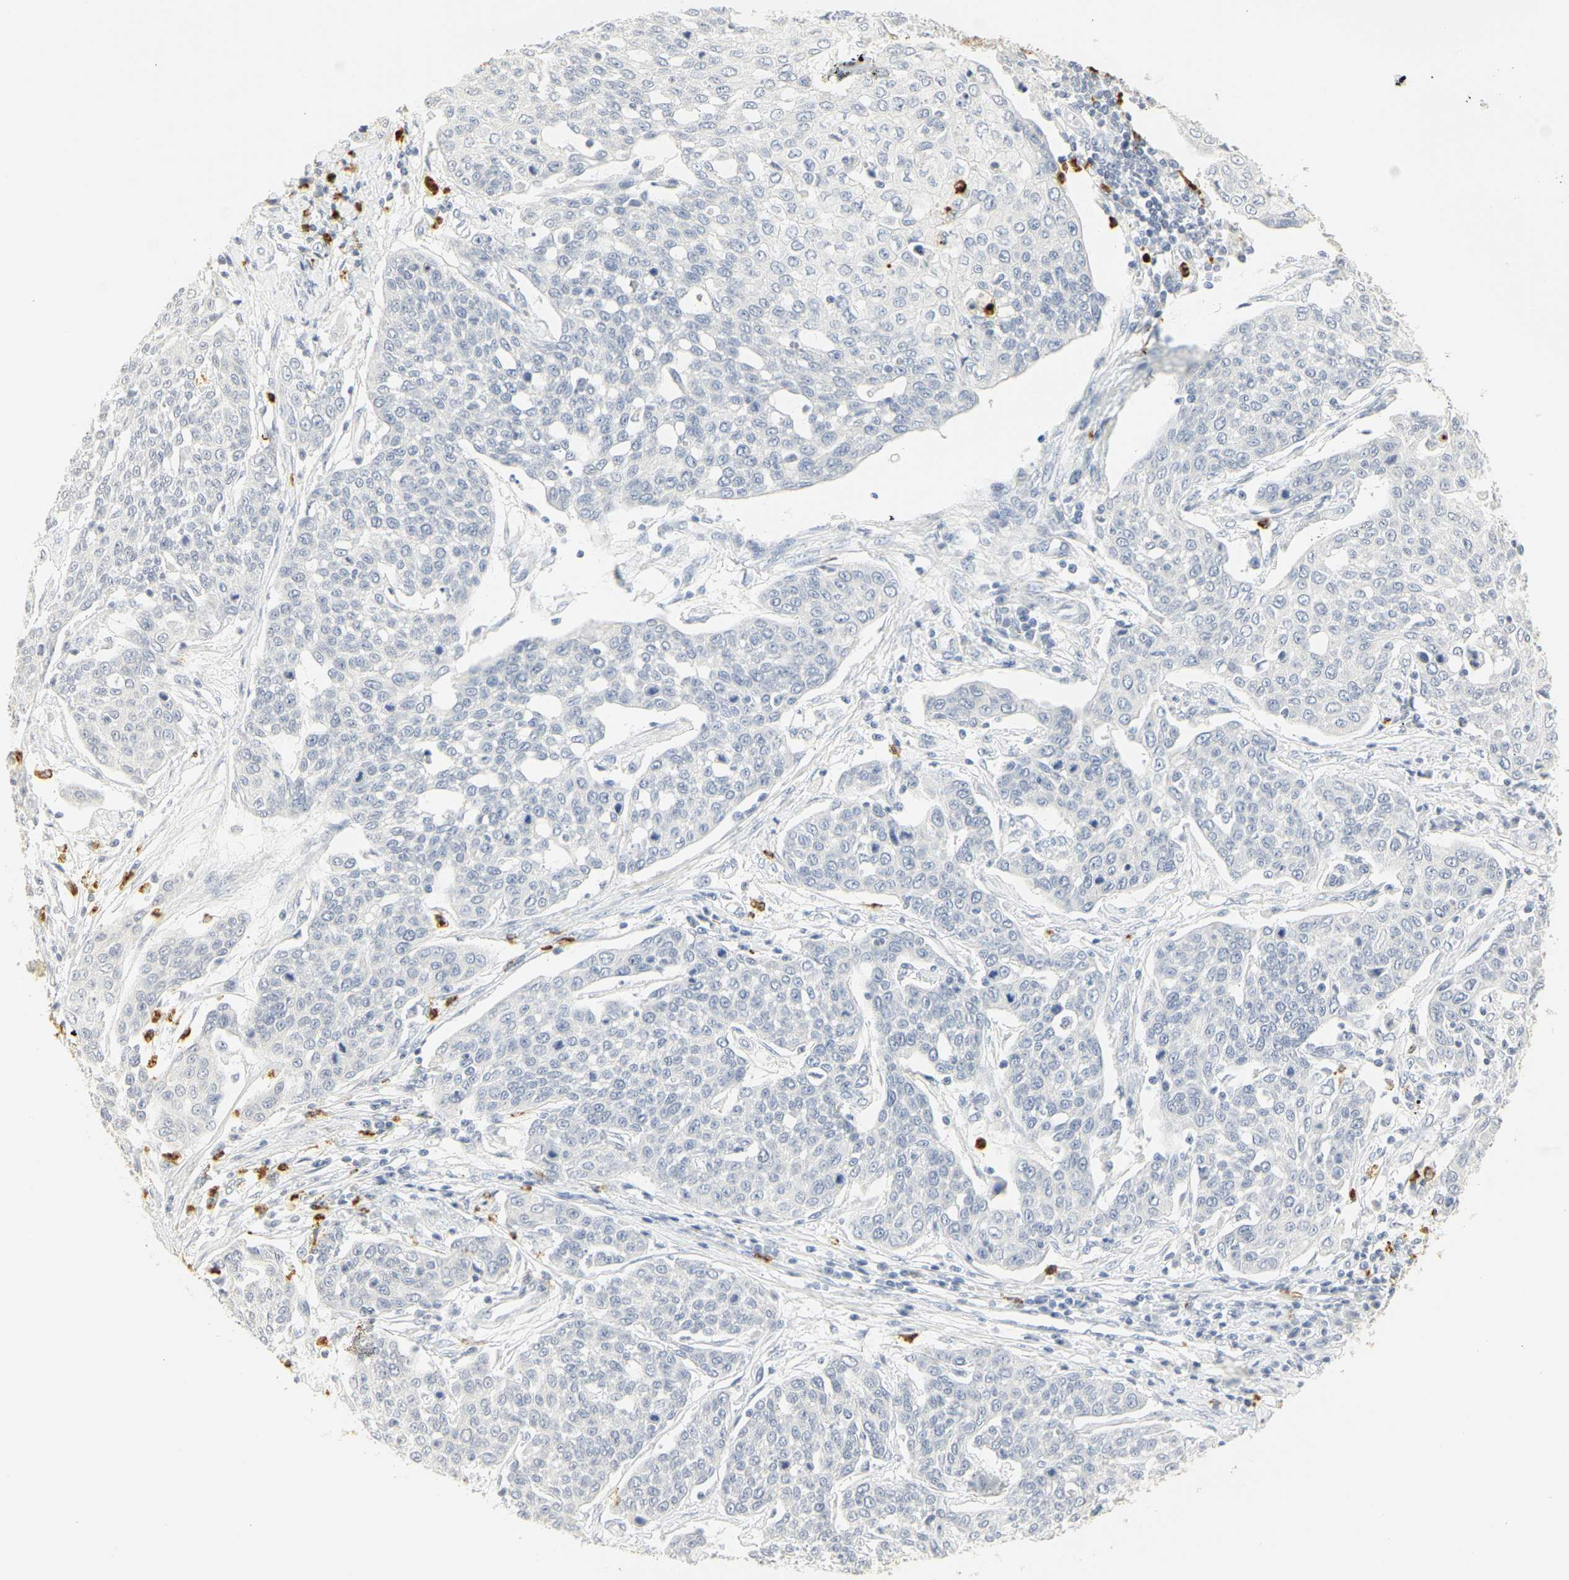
{"staining": {"intensity": "negative", "quantity": "none", "location": "none"}, "tissue": "cervical cancer", "cell_type": "Tumor cells", "image_type": "cancer", "snomed": [{"axis": "morphology", "description": "Squamous cell carcinoma, NOS"}, {"axis": "topography", "description": "Cervix"}], "caption": "High magnification brightfield microscopy of cervical cancer stained with DAB (brown) and counterstained with hematoxylin (blue): tumor cells show no significant staining. (DAB (3,3'-diaminobenzidine) immunohistochemistry visualized using brightfield microscopy, high magnification).", "gene": "MPO", "patient": {"sex": "female", "age": 34}}